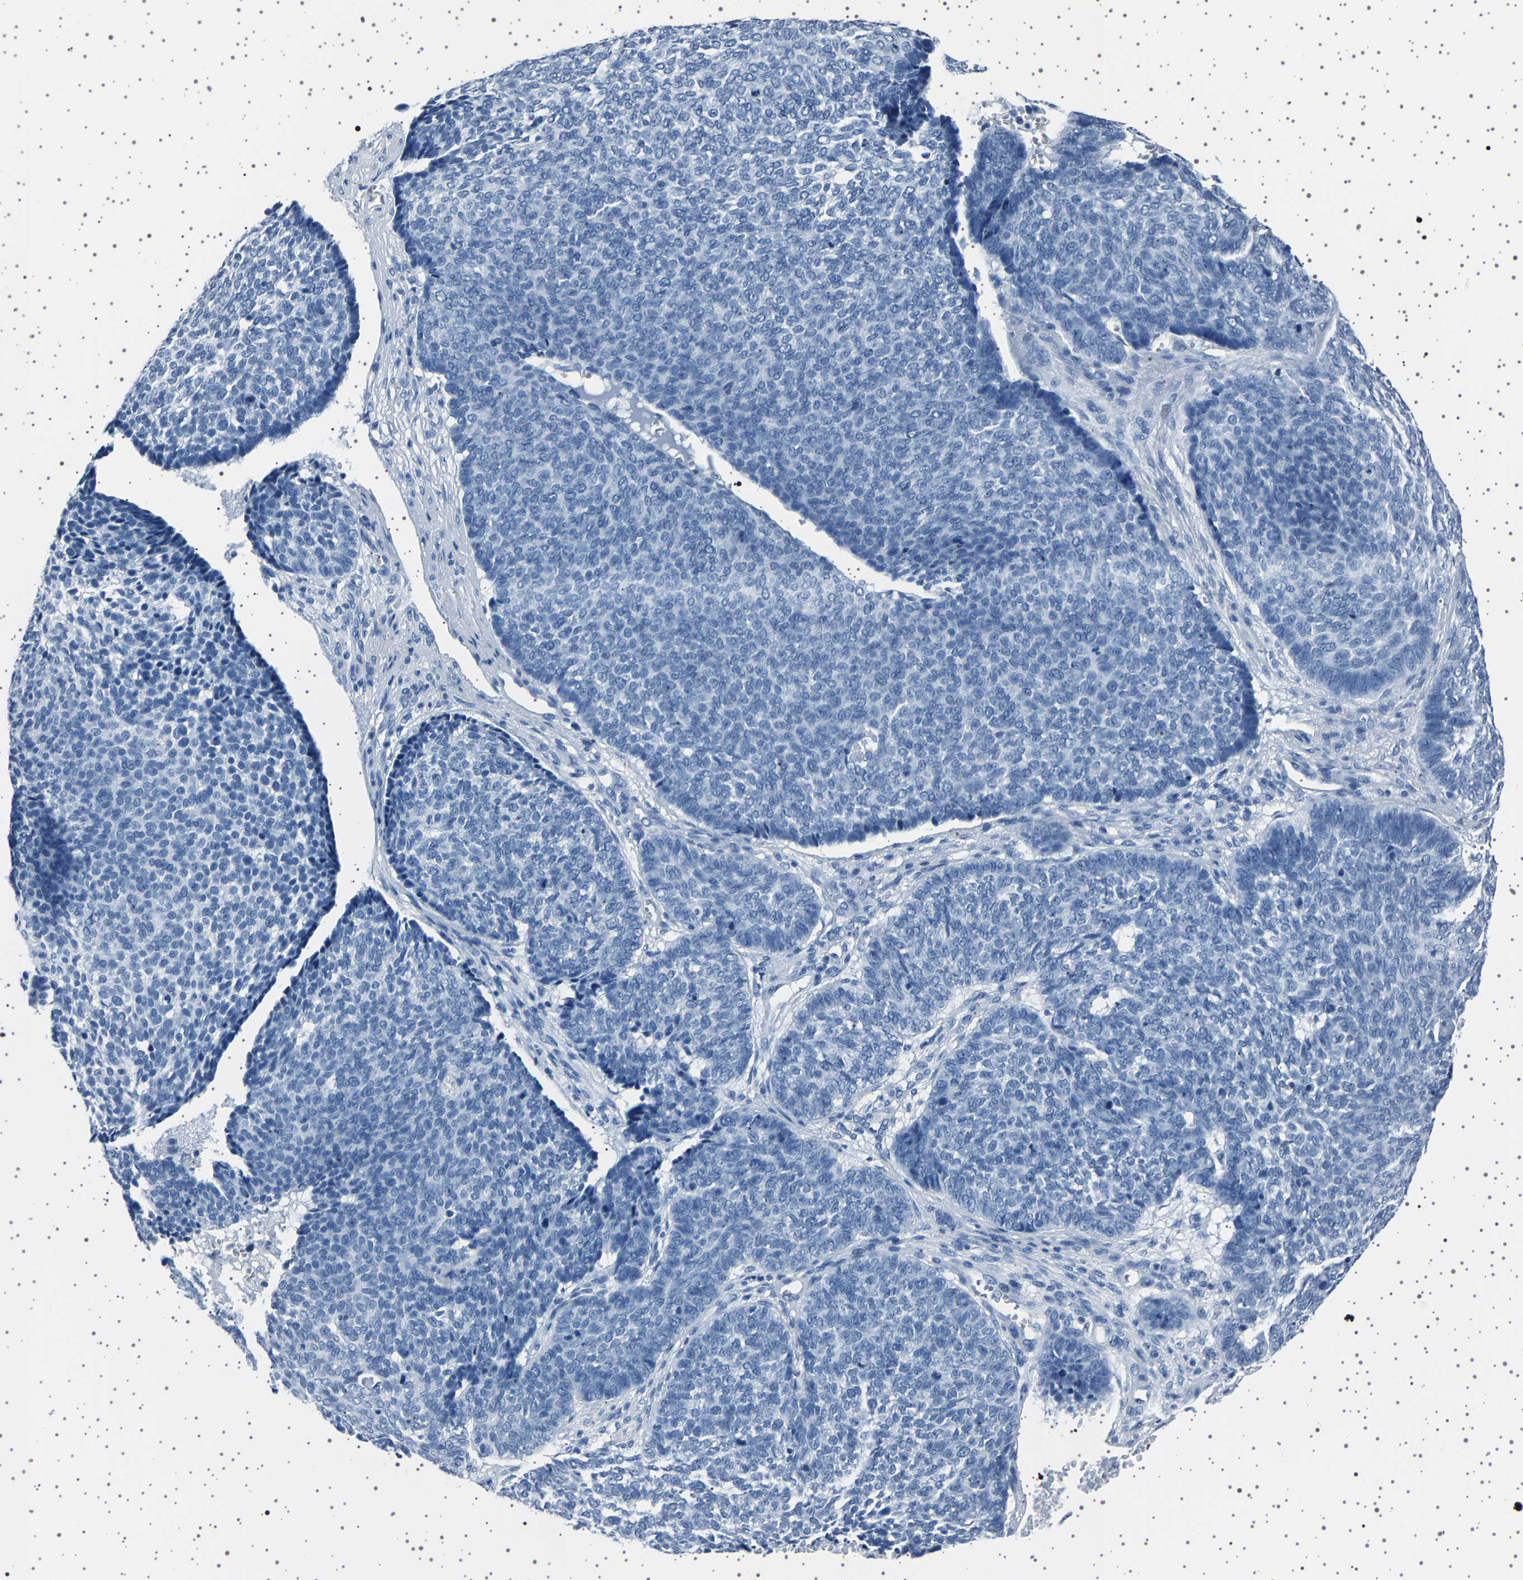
{"staining": {"intensity": "negative", "quantity": "none", "location": "none"}, "tissue": "skin cancer", "cell_type": "Tumor cells", "image_type": "cancer", "snomed": [{"axis": "morphology", "description": "Basal cell carcinoma"}, {"axis": "topography", "description": "Skin"}], "caption": "Skin cancer (basal cell carcinoma) was stained to show a protein in brown. There is no significant staining in tumor cells. (Stains: DAB immunohistochemistry (IHC) with hematoxylin counter stain, Microscopy: brightfield microscopy at high magnification).", "gene": "TFF3", "patient": {"sex": "male", "age": 84}}